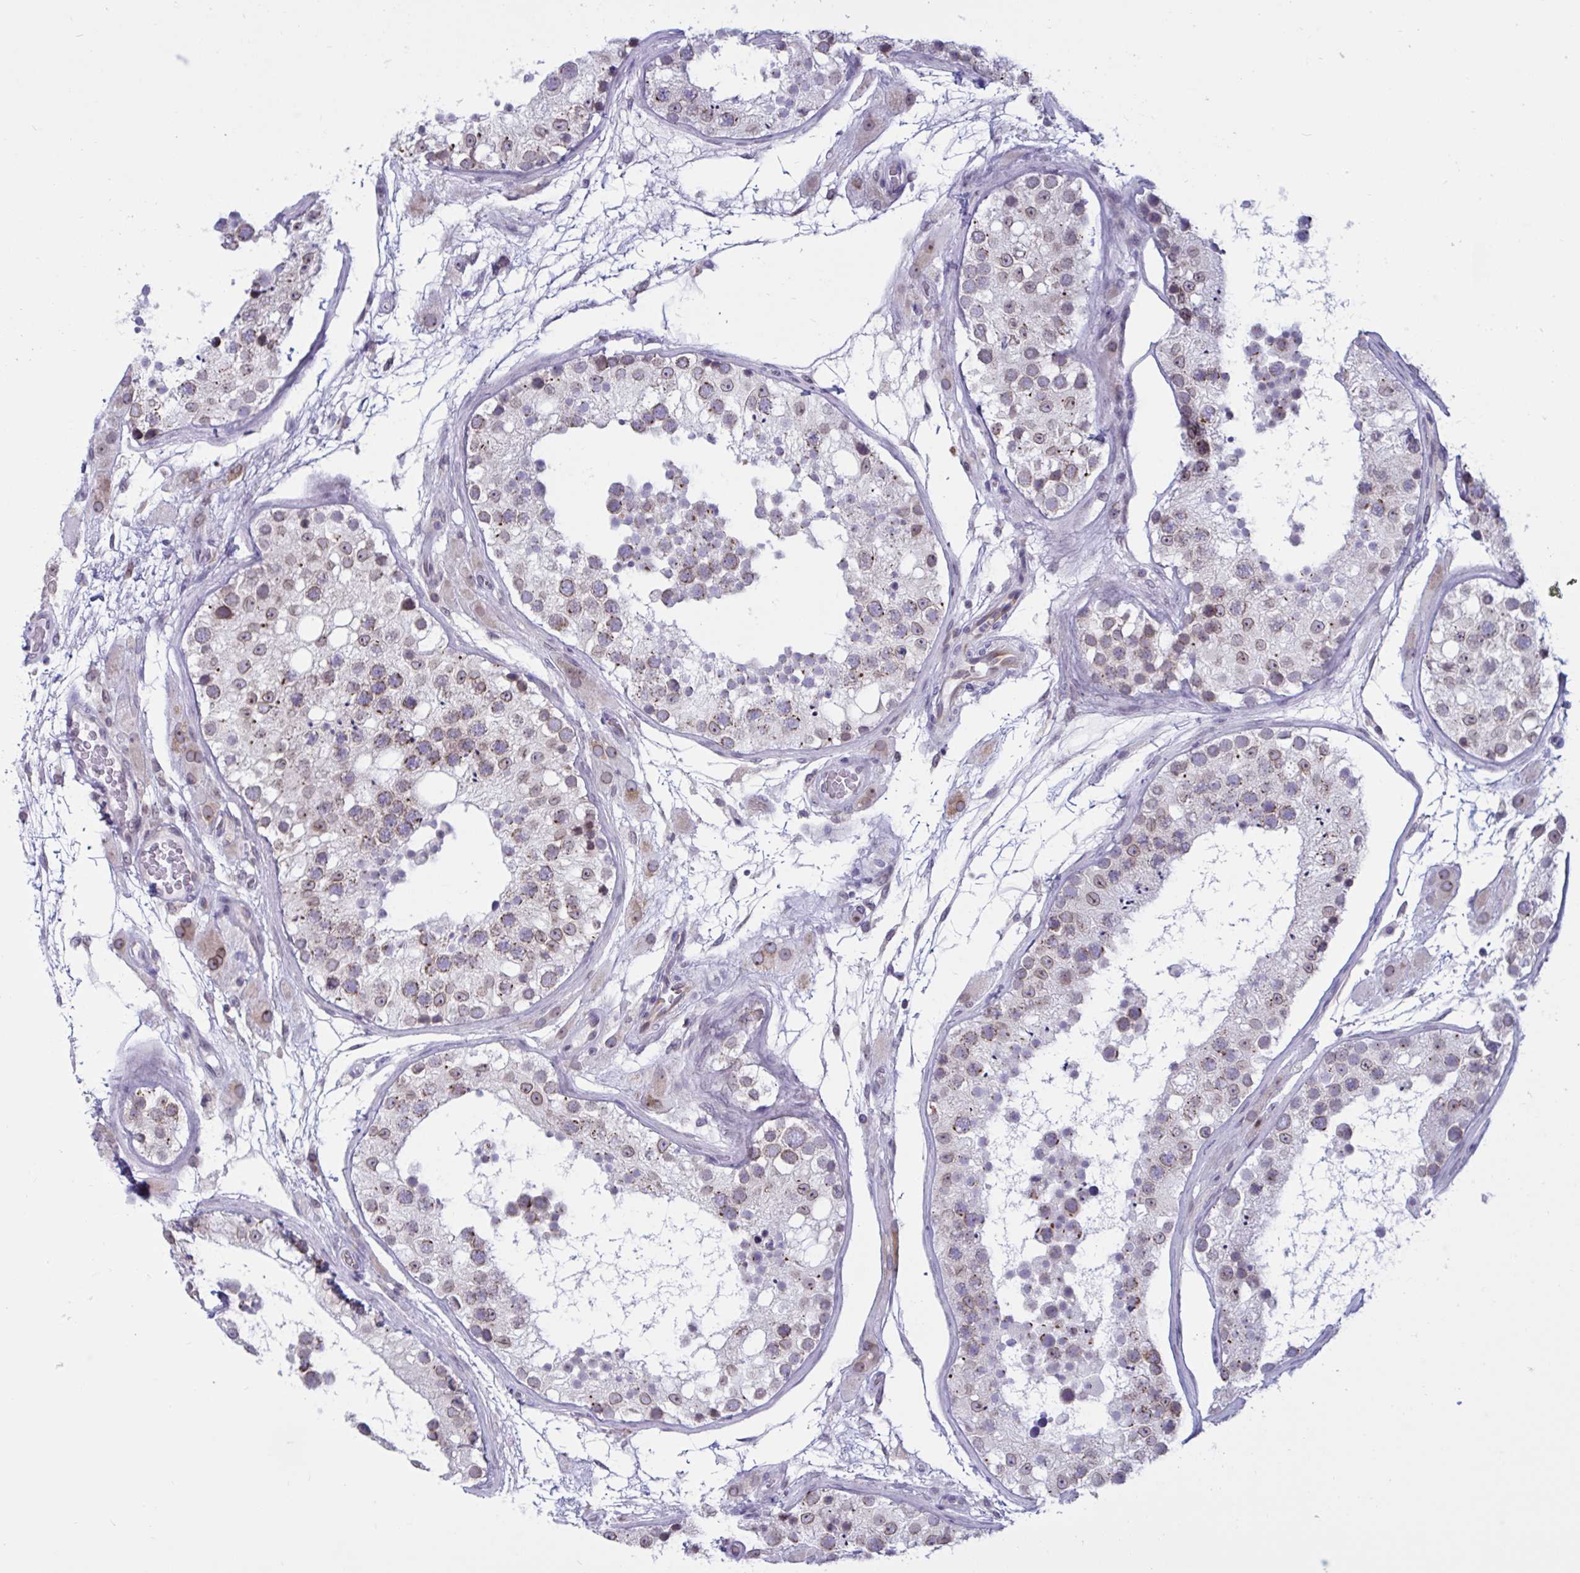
{"staining": {"intensity": "moderate", "quantity": "25%-75%", "location": "cytoplasmic/membranous,nuclear"}, "tissue": "testis", "cell_type": "Cells in seminiferous ducts", "image_type": "normal", "snomed": [{"axis": "morphology", "description": "Normal tissue, NOS"}, {"axis": "topography", "description": "Testis"}], "caption": "Testis stained for a protein (brown) displays moderate cytoplasmic/membranous,nuclear positive staining in approximately 25%-75% of cells in seminiferous ducts.", "gene": "DOCK11", "patient": {"sex": "male", "age": 26}}